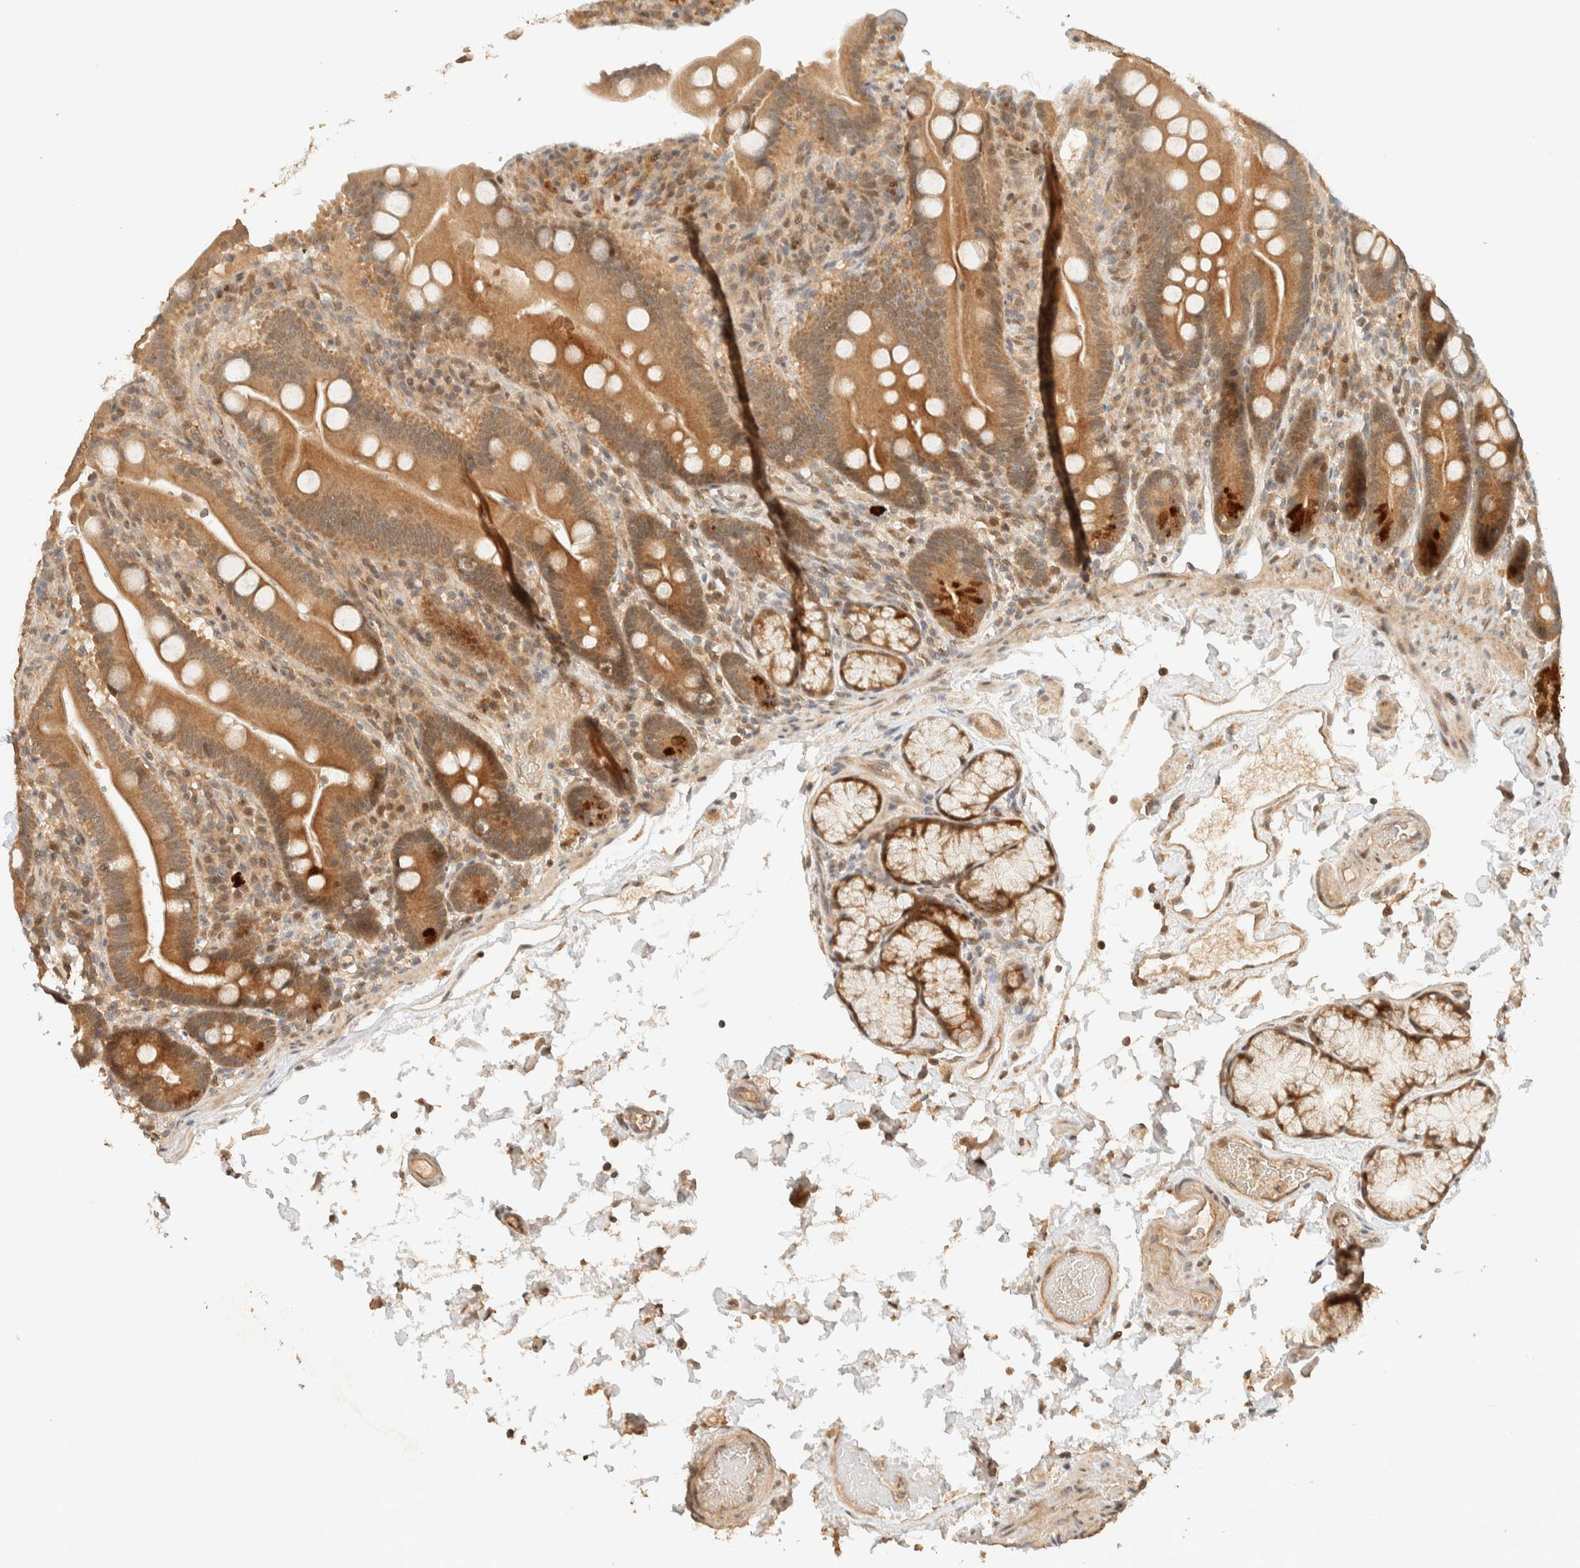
{"staining": {"intensity": "moderate", "quantity": ">75%", "location": "cytoplasmic/membranous,nuclear"}, "tissue": "duodenum", "cell_type": "Glandular cells", "image_type": "normal", "snomed": [{"axis": "morphology", "description": "Normal tissue, NOS"}, {"axis": "topography", "description": "Small intestine, NOS"}], "caption": "The photomicrograph displays a brown stain indicating the presence of a protein in the cytoplasmic/membranous,nuclear of glandular cells in duodenum. Ihc stains the protein in brown and the nuclei are stained blue.", "gene": "ZBTB34", "patient": {"sex": "female", "age": 71}}